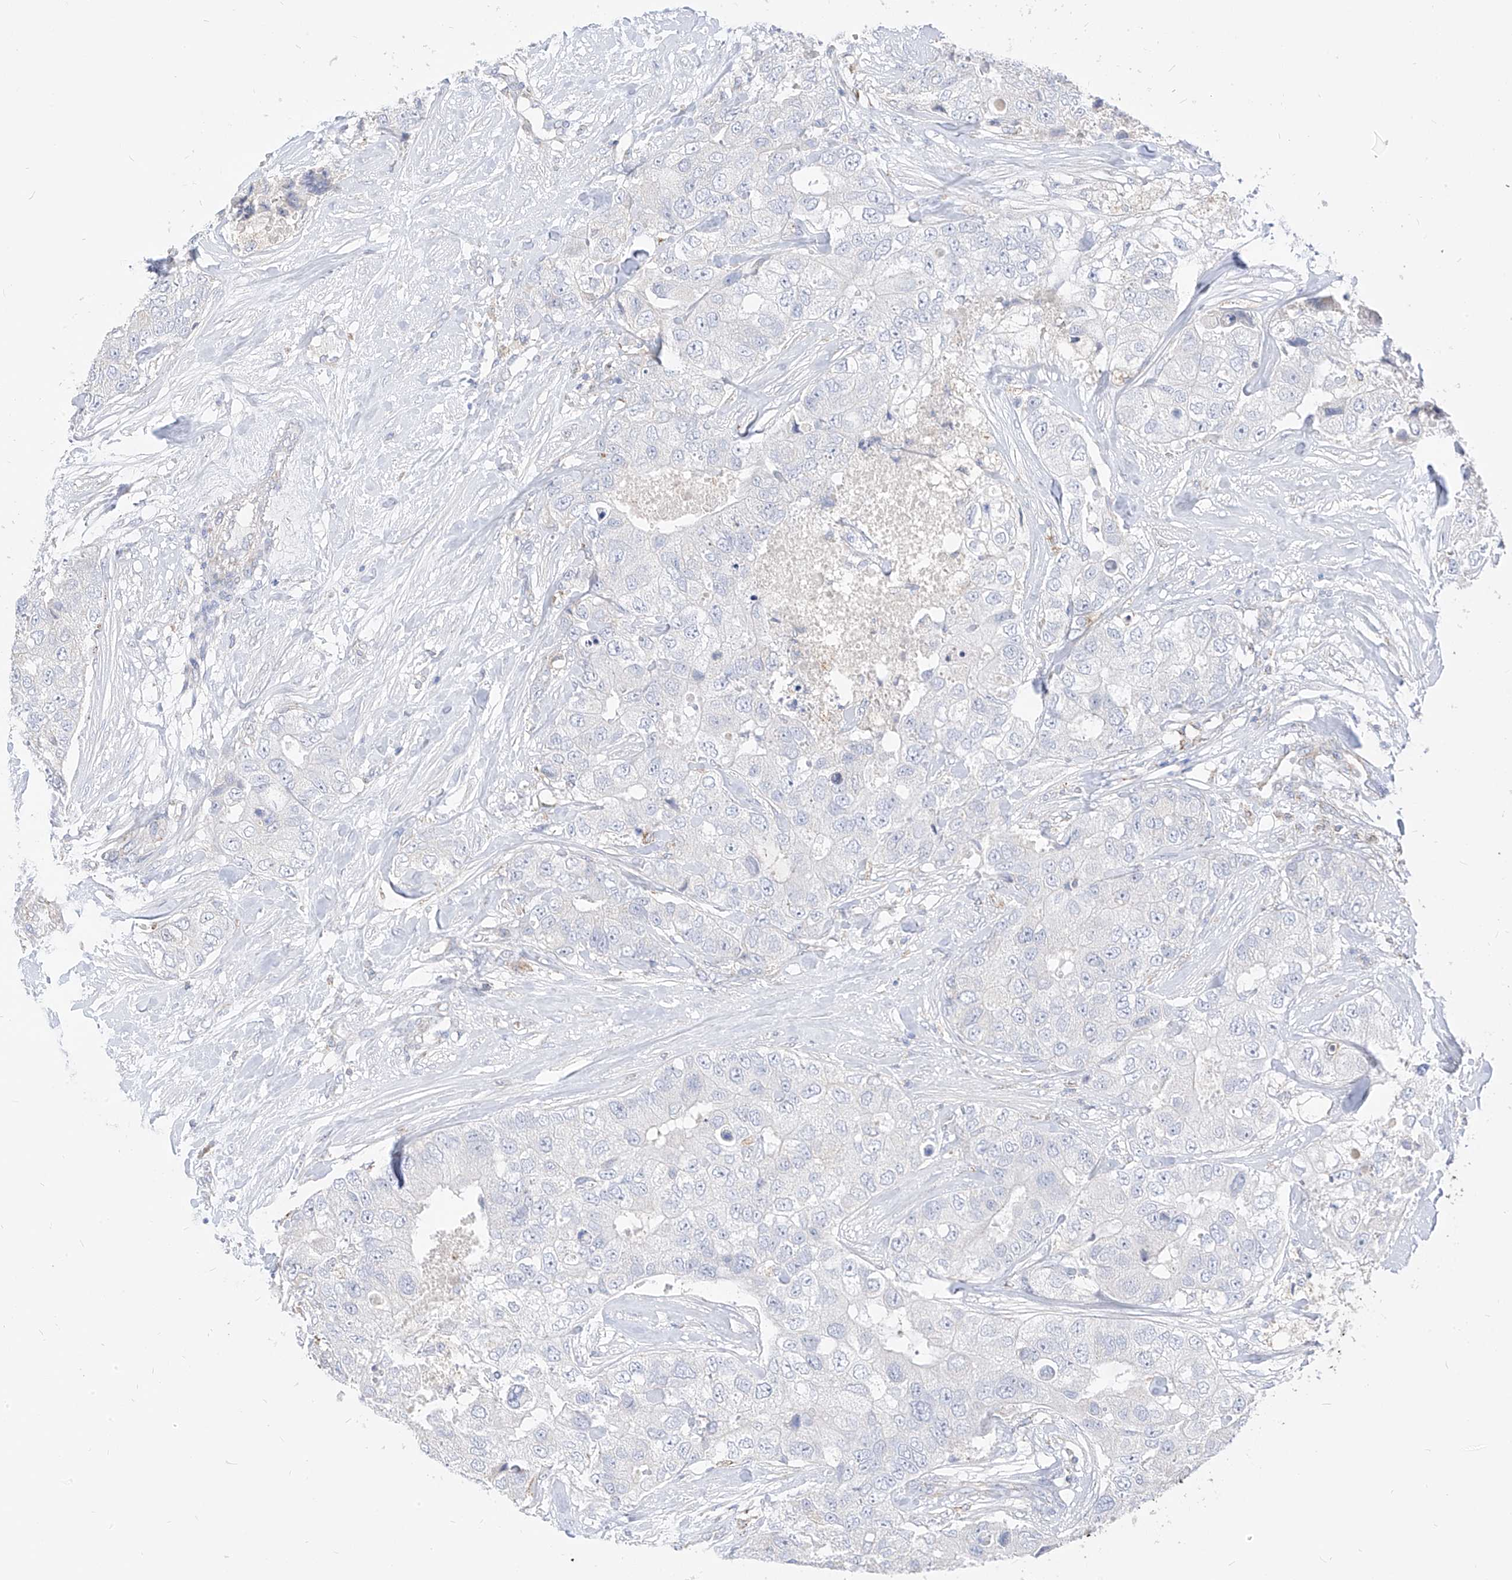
{"staining": {"intensity": "negative", "quantity": "none", "location": "none"}, "tissue": "breast cancer", "cell_type": "Tumor cells", "image_type": "cancer", "snomed": [{"axis": "morphology", "description": "Duct carcinoma"}, {"axis": "topography", "description": "Breast"}], "caption": "Histopathology image shows no significant protein expression in tumor cells of breast cancer (invasive ductal carcinoma).", "gene": "RASA2", "patient": {"sex": "female", "age": 62}}